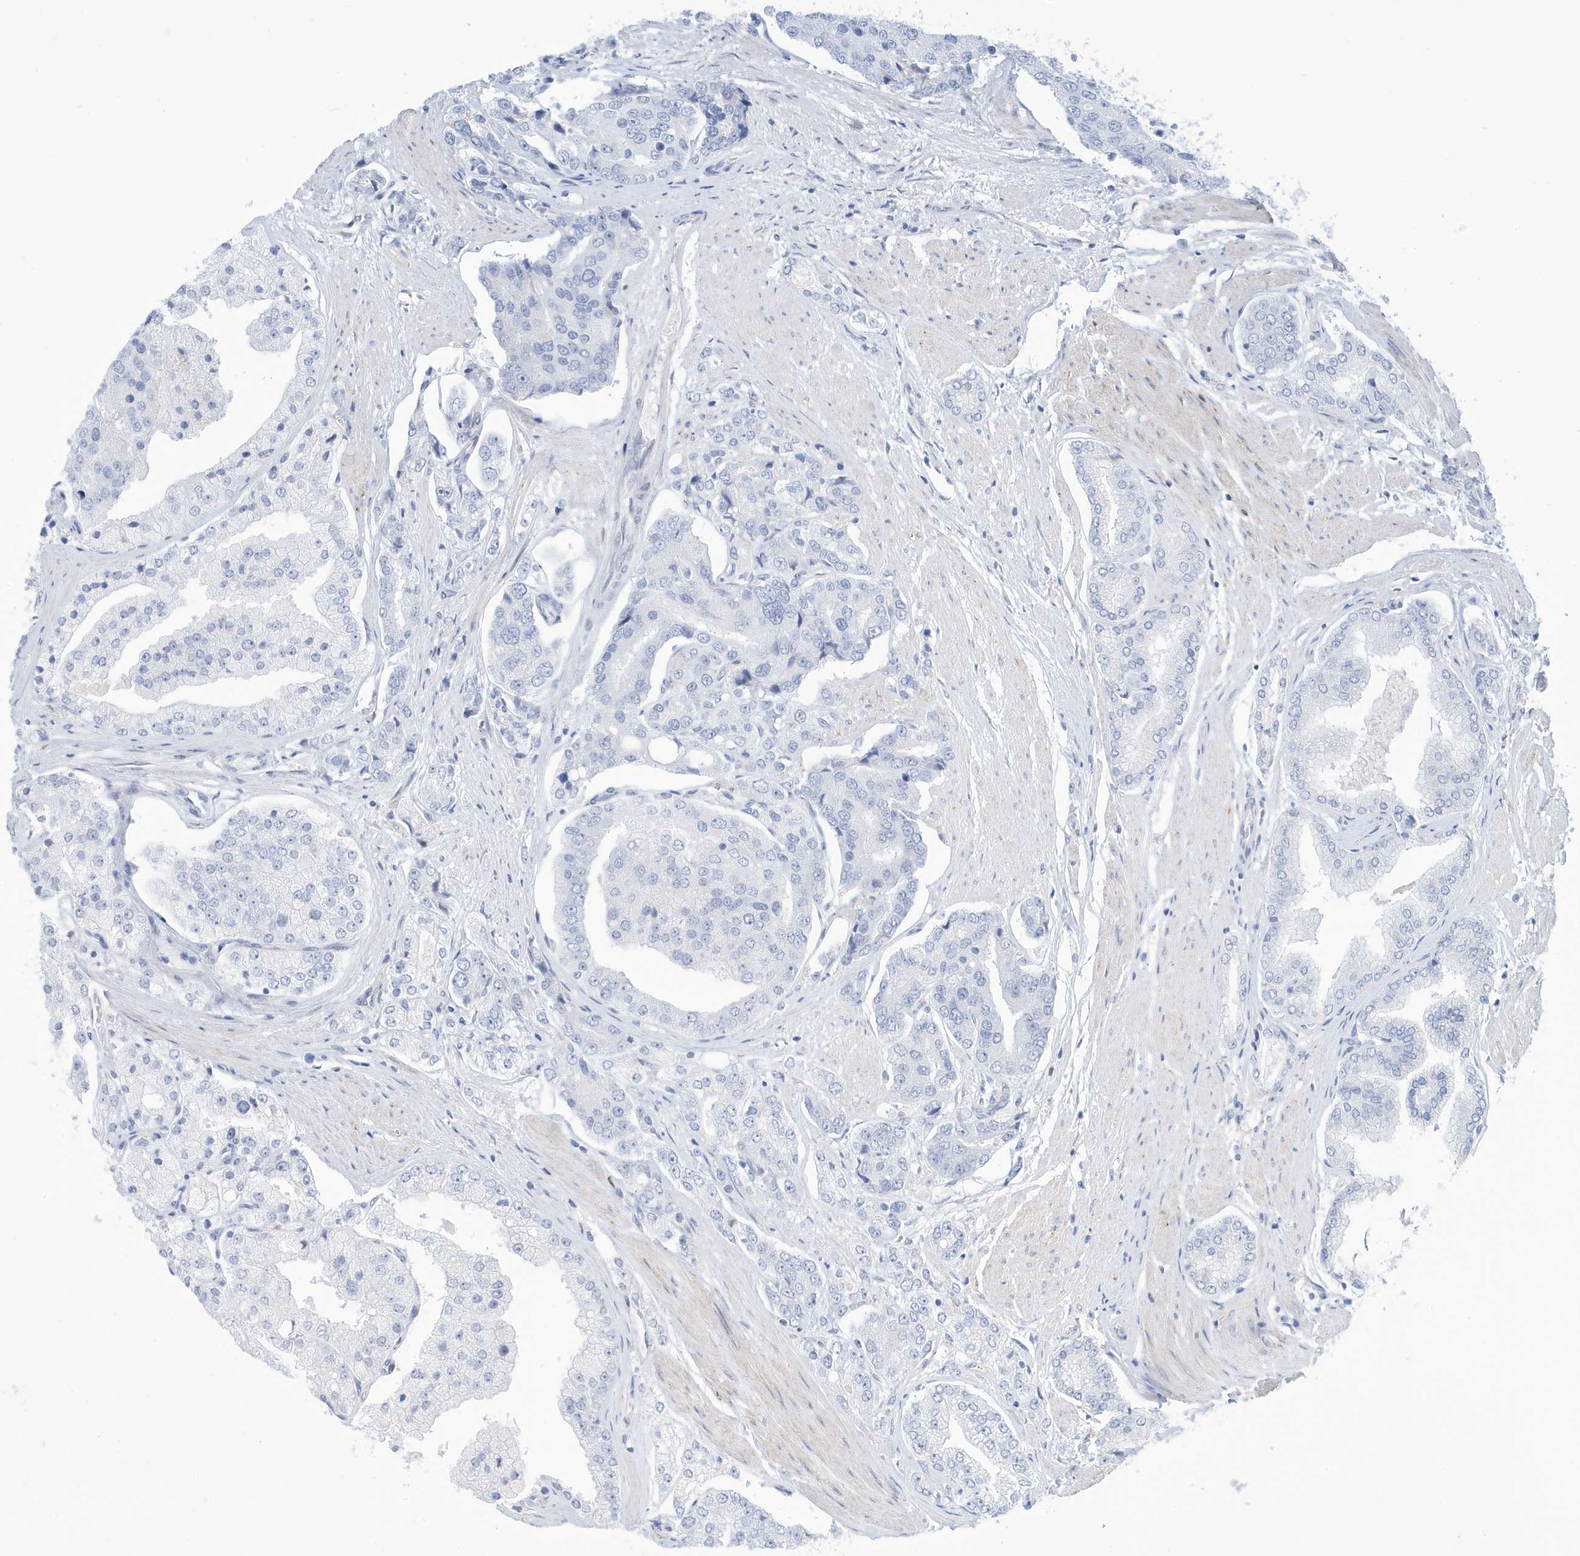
{"staining": {"intensity": "negative", "quantity": "none", "location": "none"}, "tissue": "prostate cancer", "cell_type": "Tumor cells", "image_type": "cancer", "snomed": [{"axis": "morphology", "description": "Adenocarcinoma, High grade"}, {"axis": "topography", "description": "Prostate"}], "caption": "Prostate high-grade adenocarcinoma stained for a protein using immunohistochemistry (IHC) displays no staining tumor cells.", "gene": "SEMA3F", "patient": {"sex": "male", "age": 50}}